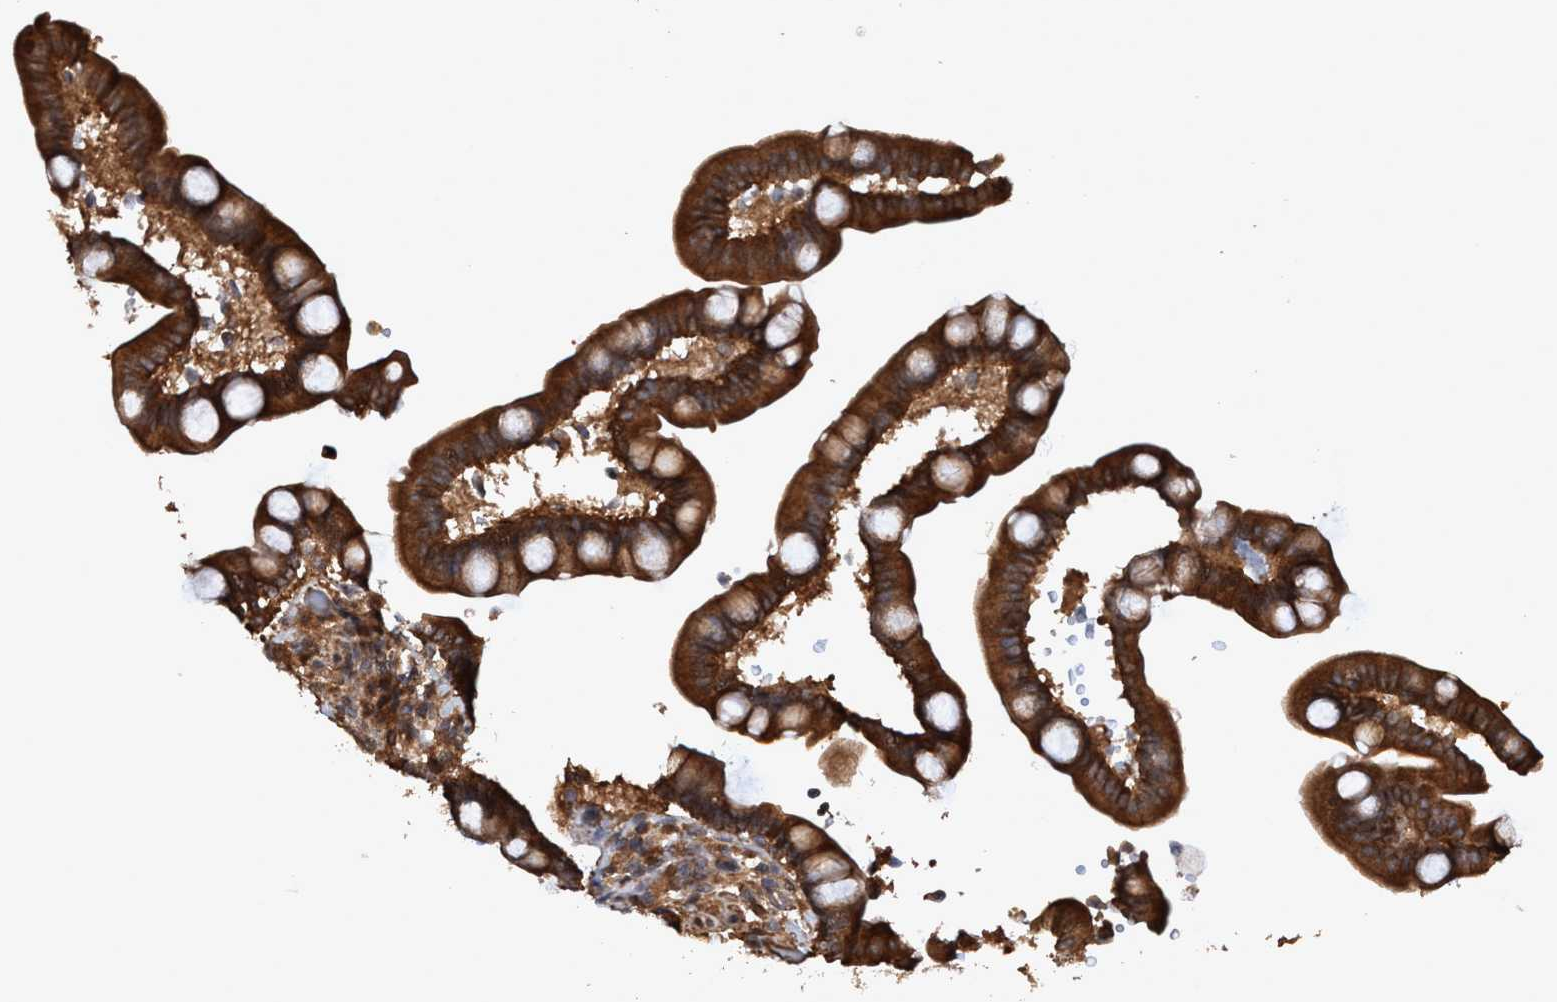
{"staining": {"intensity": "strong", "quantity": ">75%", "location": "cytoplasmic/membranous,nuclear"}, "tissue": "colon", "cell_type": "Endothelial cells", "image_type": "normal", "snomed": [{"axis": "morphology", "description": "Normal tissue, NOS"}, {"axis": "topography", "description": "Colon"}], "caption": "Strong cytoplasmic/membranous,nuclear staining is seen in approximately >75% of endothelial cells in unremarkable colon. (IHC, brightfield microscopy, high magnification).", "gene": "TRPC7", "patient": {"sex": "male", "age": 73}}